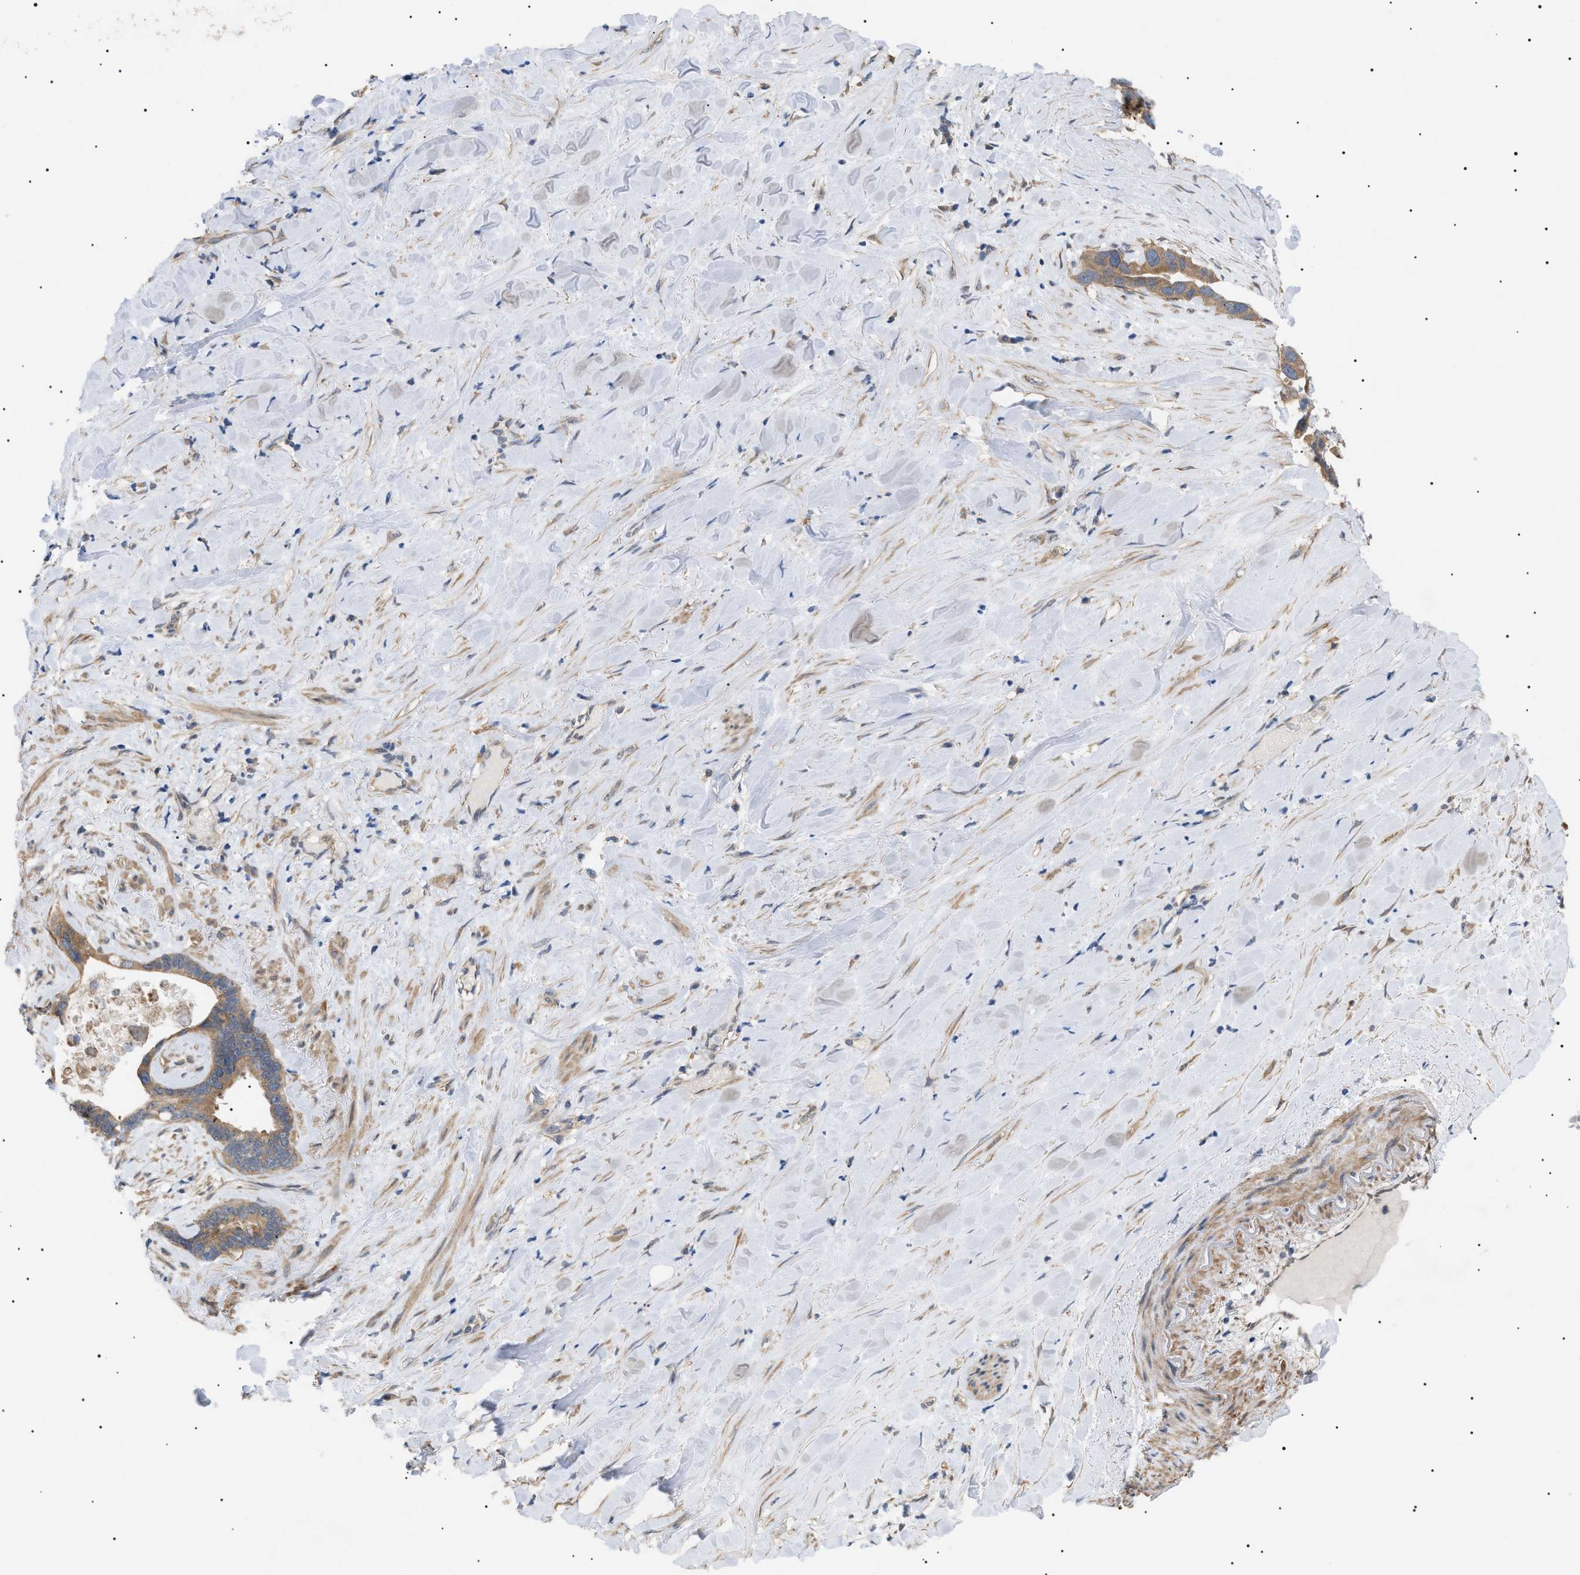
{"staining": {"intensity": "moderate", "quantity": ">75%", "location": "cytoplasmic/membranous"}, "tissue": "liver cancer", "cell_type": "Tumor cells", "image_type": "cancer", "snomed": [{"axis": "morphology", "description": "Cholangiocarcinoma"}, {"axis": "topography", "description": "Liver"}], "caption": "Immunohistochemistry (IHC) photomicrograph of liver cancer stained for a protein (brown), which shows medium levels of moderate cytoplasmic/membranous staining in approximately >75% of tumor cells.", "gene": "IRS2", "patient": {"sex": "female", "age": 65}}